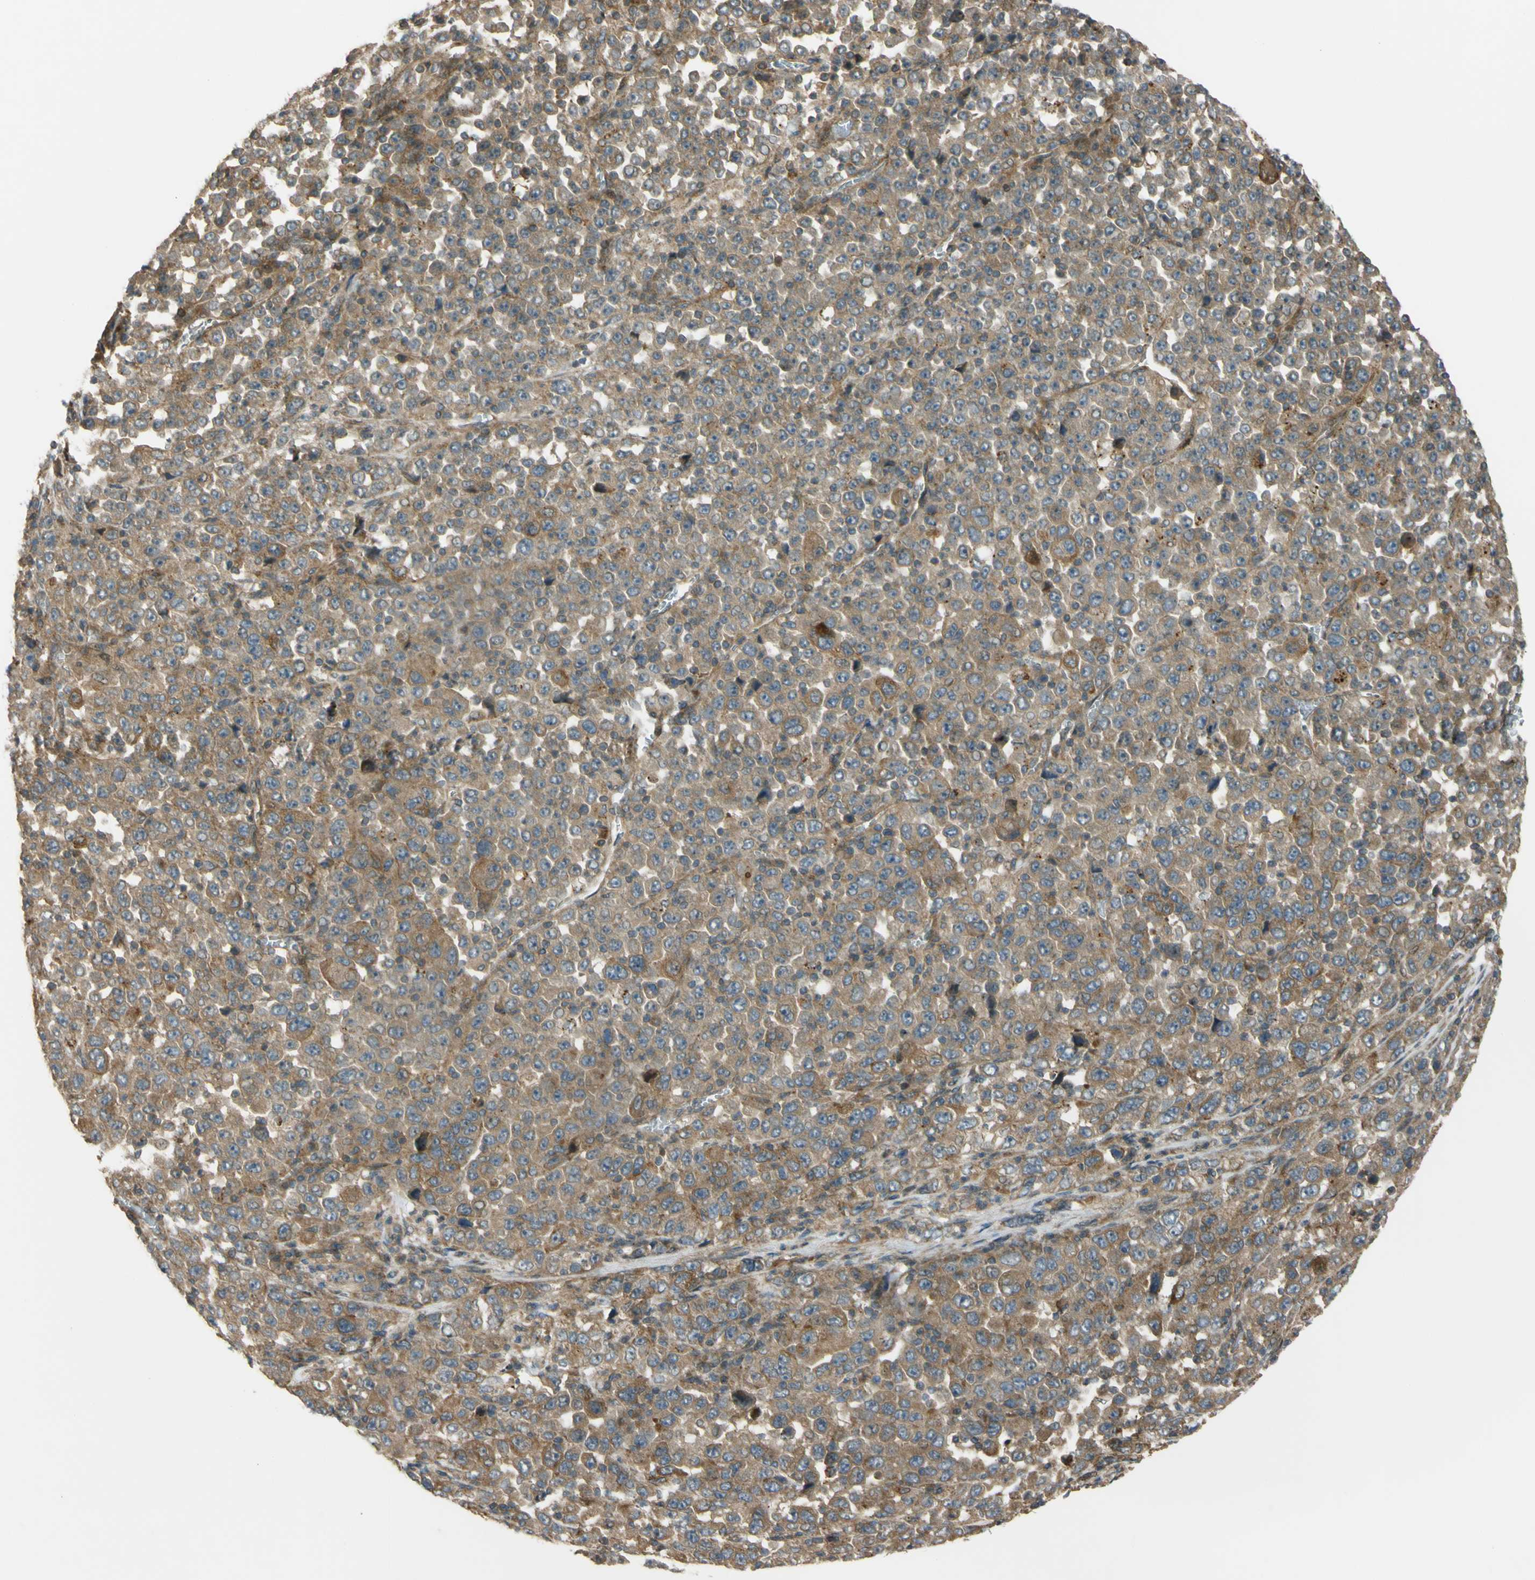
{"staining": {"intensity": "moderate", "quantity": ">75%", "location": "cytoplasmic/membranous"}, "tissue": "stomach cancer", "cell_type": "Tumor cells", "image_type": "cancer", "snomed": [{"axis": "morphology", "description": "Normal tissue, NOS"}, {"axis": "morphology", "description": "Adenocarcinoma, NOS"}, {"axis": "topography", "description": "Stomach, upper"}, {"axis": "topography", "description": "Stomach"}], "caption": "Immunohistochemistry (DAB (3,3'-diaminobenzidine)) staining of human stomach adenocarcinoma shows moderate cytoplasmic/membranous protein staining in about >75% of tumor cells.", "gene": "FLII", "patient": {"sex": "male", "age": 59}}